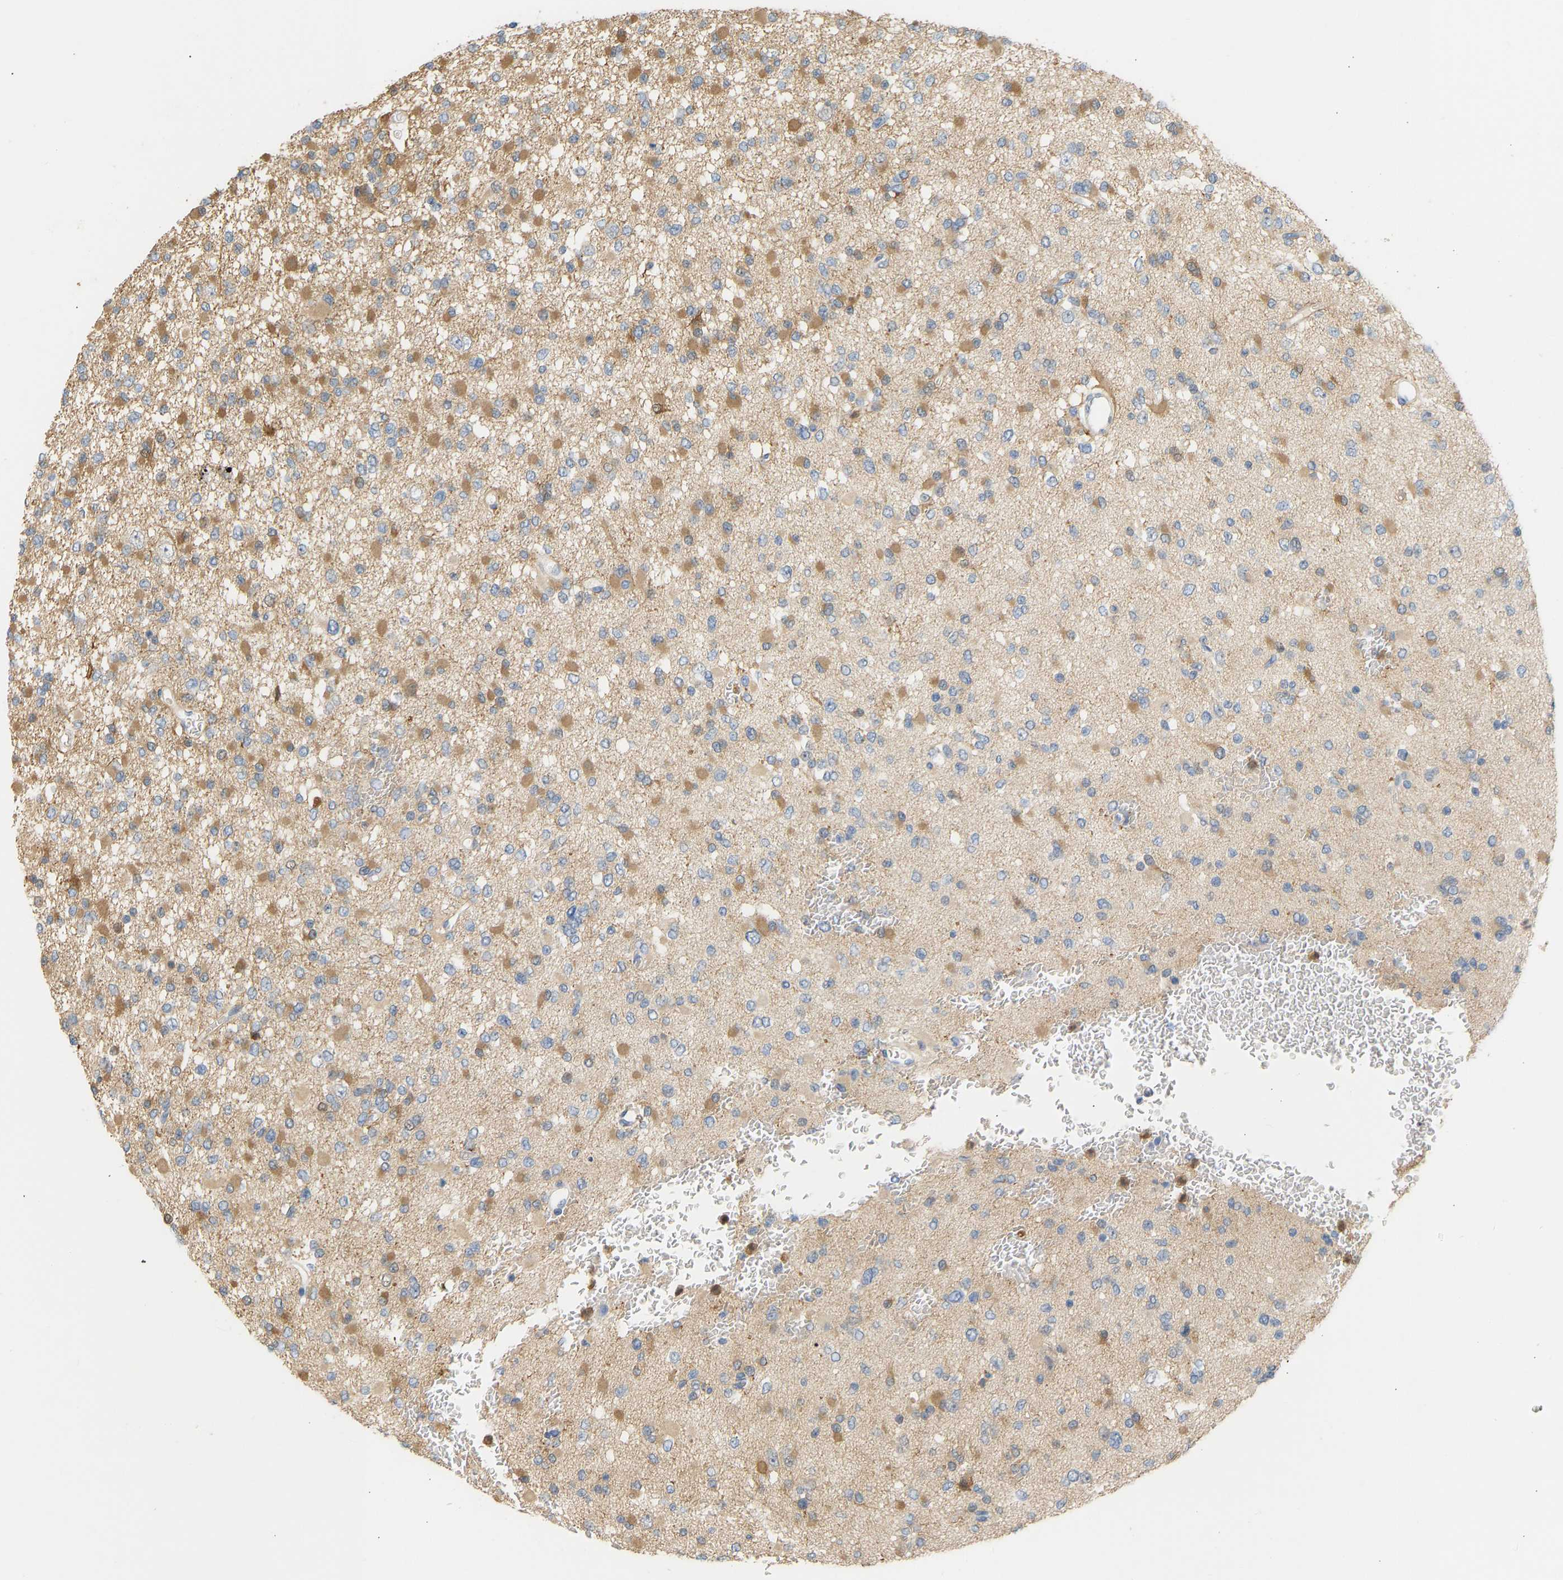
{"staining": {"intensity": "moderate", "quantity": "25%-75%", "location": "cytoplasmic/membranous"}, "tissue": "glioma", "cell_type": "Tumor cells", "image_type": "cancer", "snomed": [{"axis": "morphology", "description": "Glioma, malignant, Low grade"}, {"axis": "topography", "description": "Brain"}], "caption": "Glioma stained with immunohistochemistry demonstrates moderate cytoplasmic/membranous staining in about 25%-75% of tumor cells. Using DAB (3,3'-diaminobenzidine) (brown) and hematoxylin (blue) stains, captured at high magnification using brightfield microscopy.", "gene": "ENO1", "patient": {"sex": "female", "age": 22}}